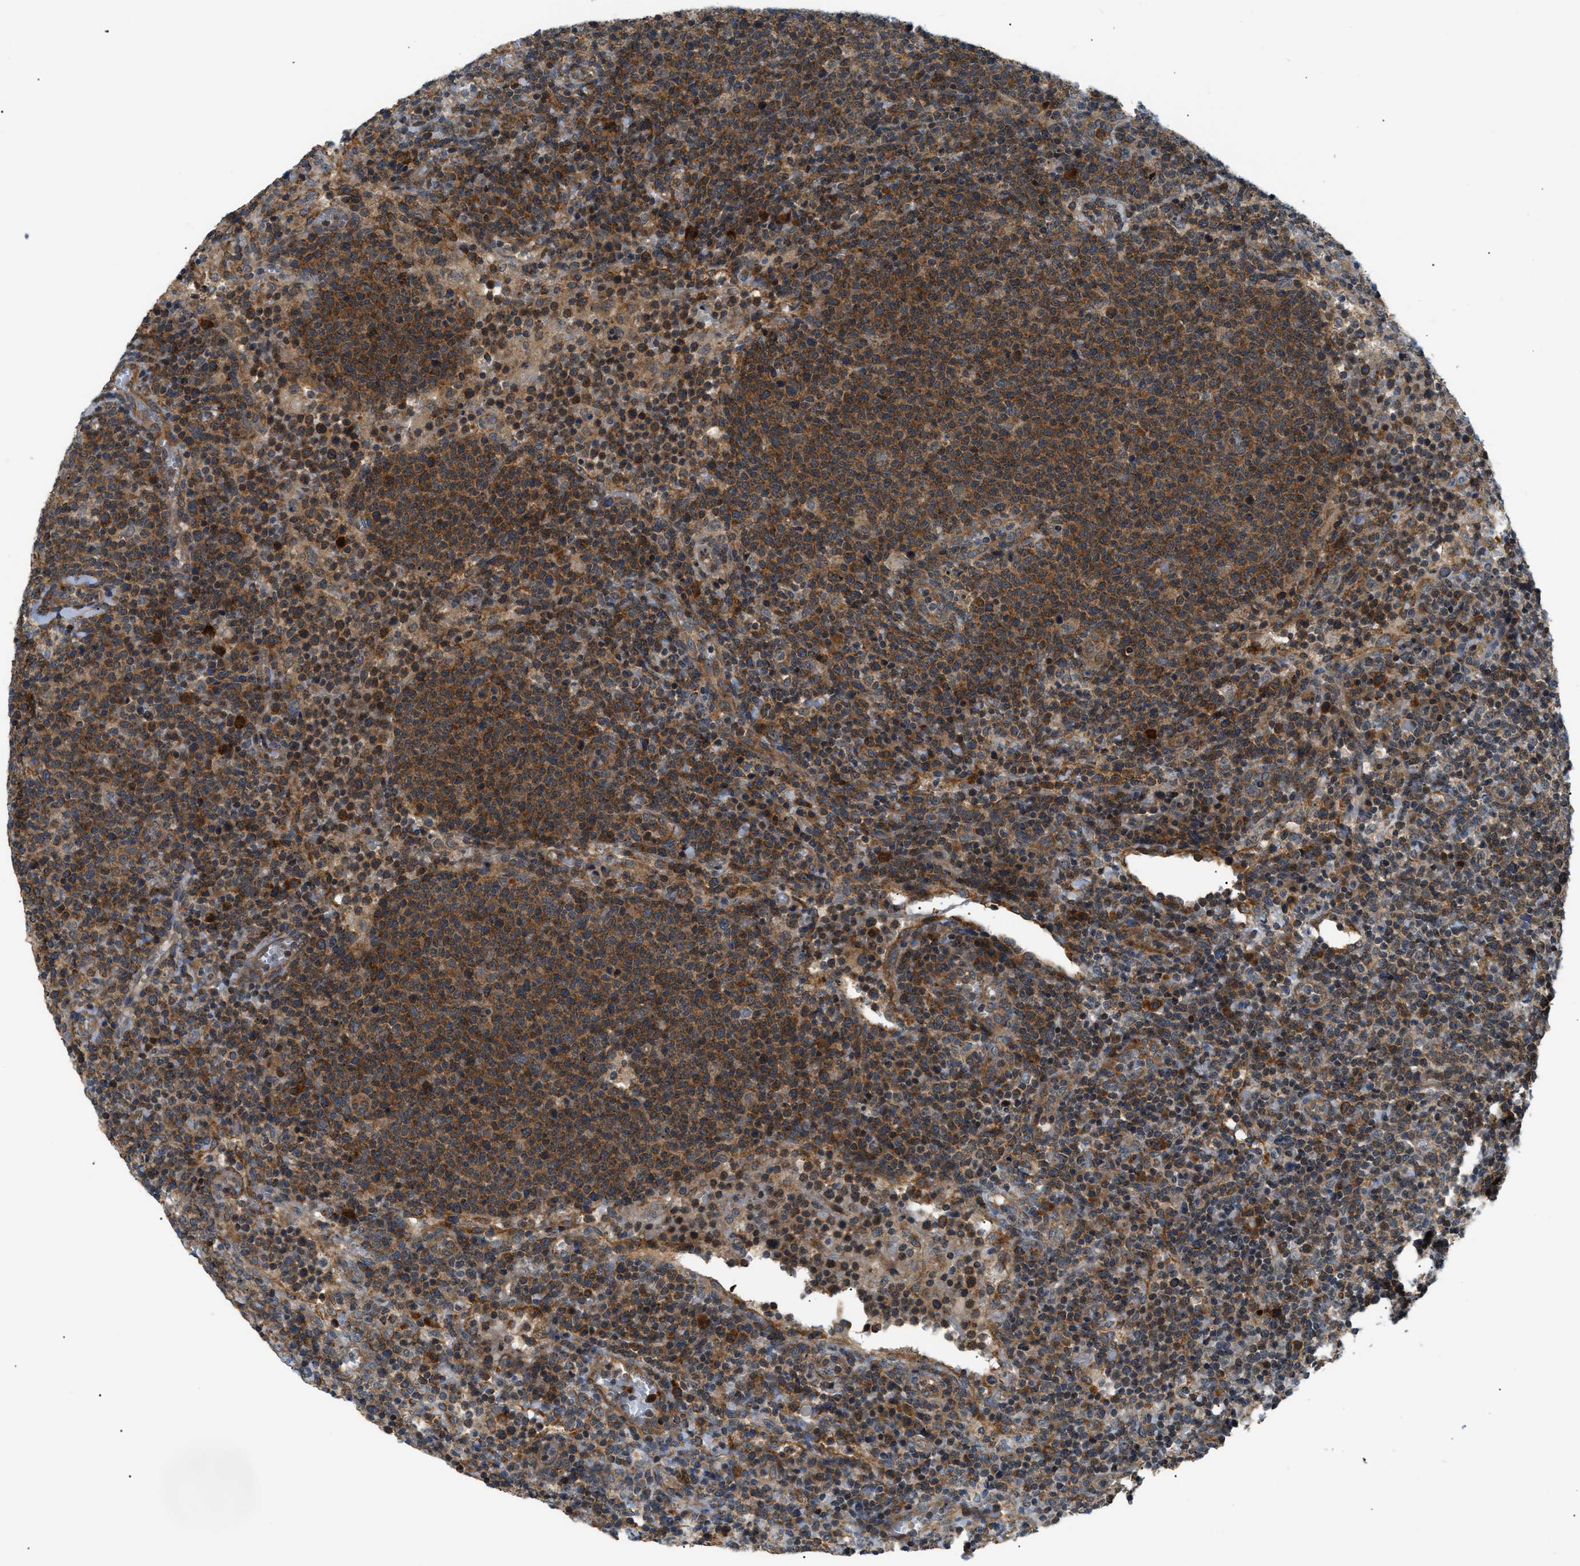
{"staining": {"intensity": "moderate", "quantity": ">75%", "location": "cytoplasmic/membranous"}, "tissue": "lymphoma", "cell_type": "Tumor cells", "image_type": "cancer", "snomed": [{"axis": "morphology", "description": "Malignant lymphoma, non-Hodgkin's type, High grade"}, {"axis": "topography", "description": "Lymph node"}], "caption": "Immunohistochemical staining of malignant lymphoma, non-Hodgkin's type (high-grade) displays medium levels of moderate cytoplasmic/membranous staining in about >75% of tumor cells.", "gene": "SRPK1", "patient": {"sex": "male", "age": 61}}